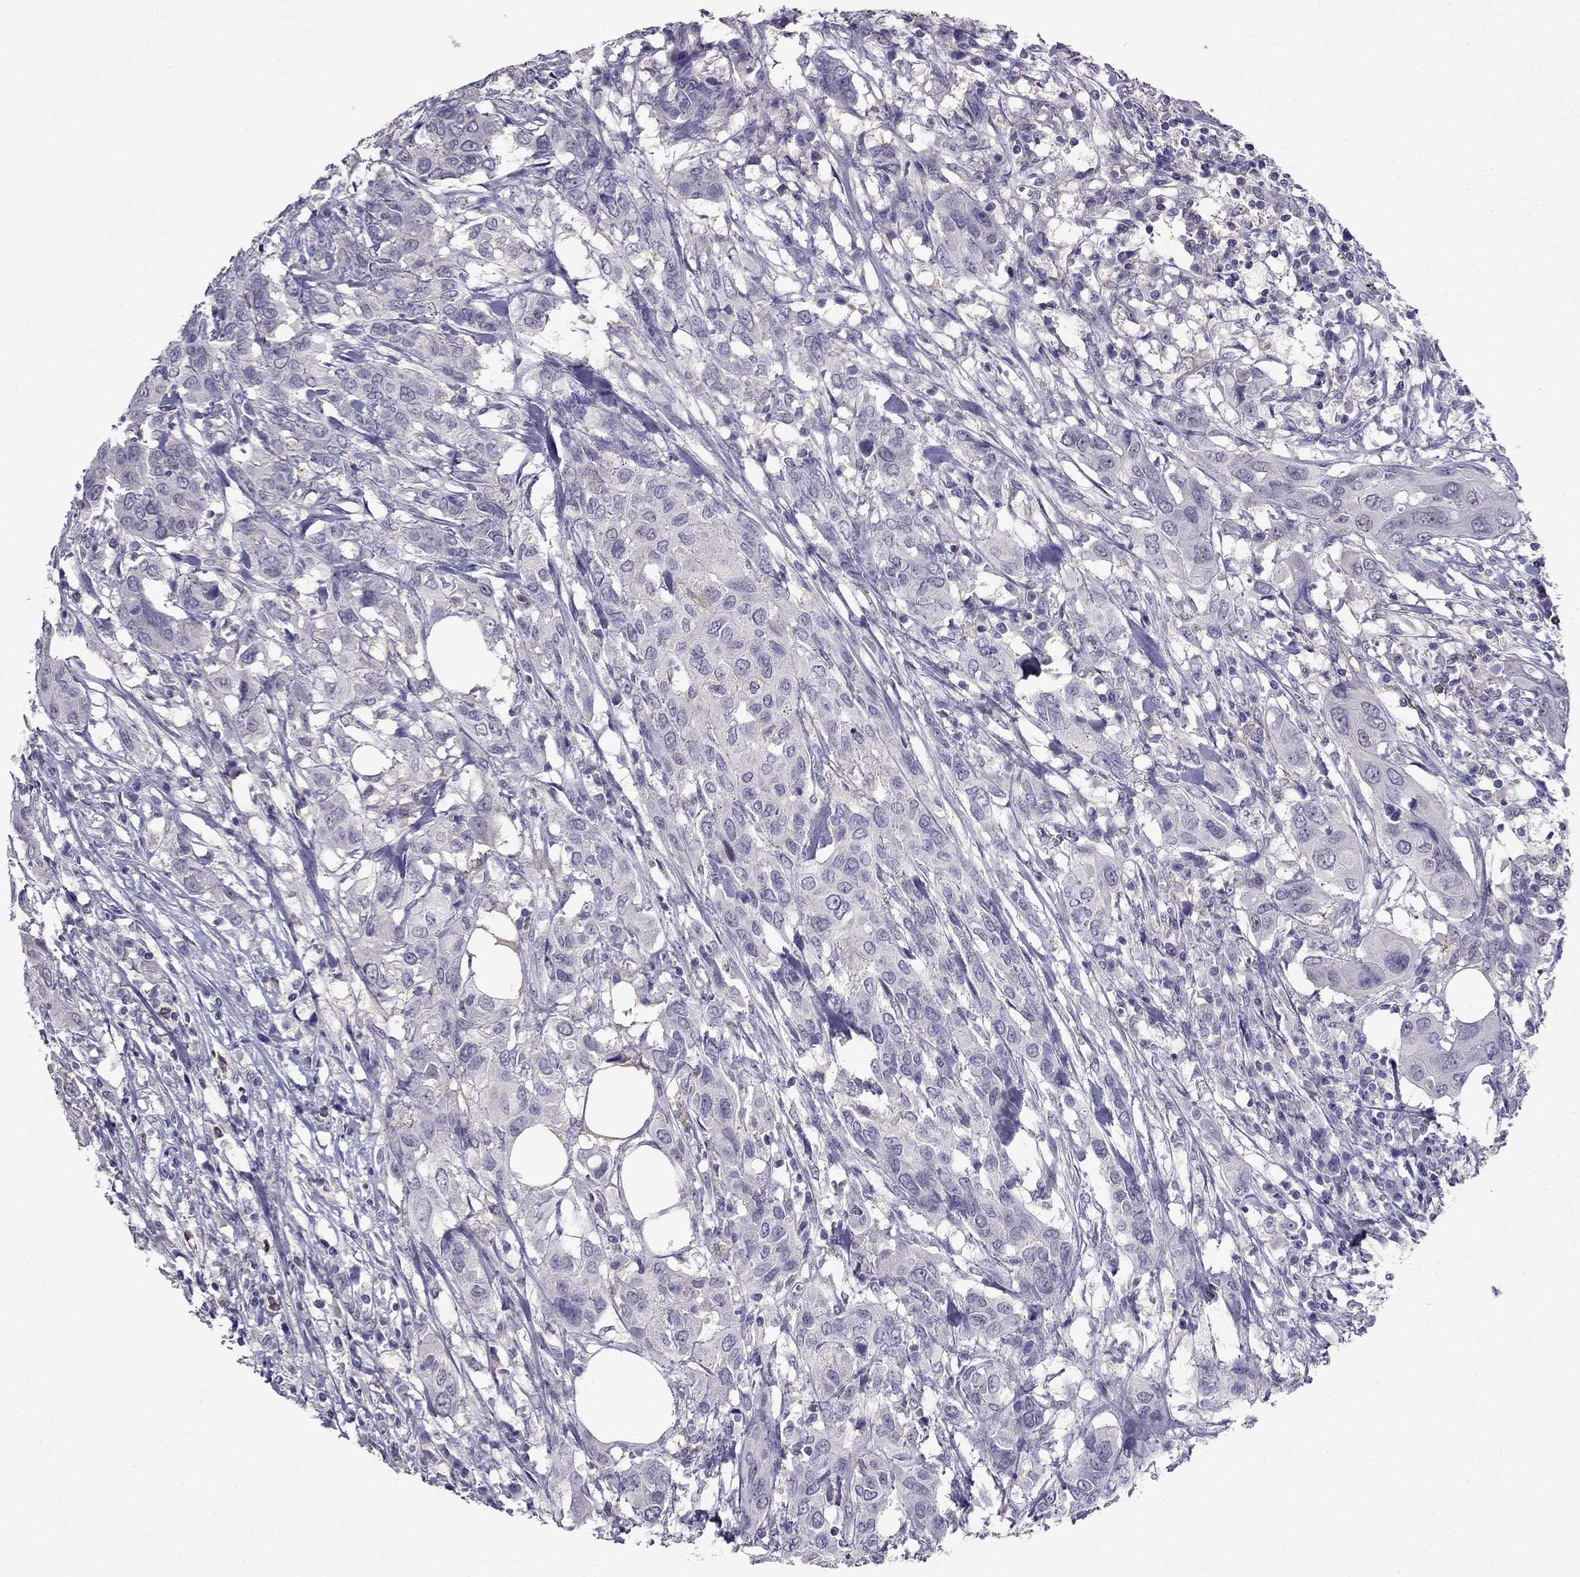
{"staining": {"intensity": "negative", "quantity": "none", "location": "none"}, "tissue": "urothelial cancer", "cell_type": "Tumor cells", "image_type": "cancer", "snomed": [{"axis": "morphology", "description": "Urothelial carcinoma, NOS"}, {"axis": "morphology", "description": "Urothelial carcinoma, High grade"}, {"axis": "topography", "description": "Urinary bladder"}], "caption": "DAB (3,3'-diaminobenzidine) immunohistochemical staining of urothelial cancer shows no significant expression in tumor cells.", "gene": "AQP9", "patient": {"sex": "male", "age": 63}}